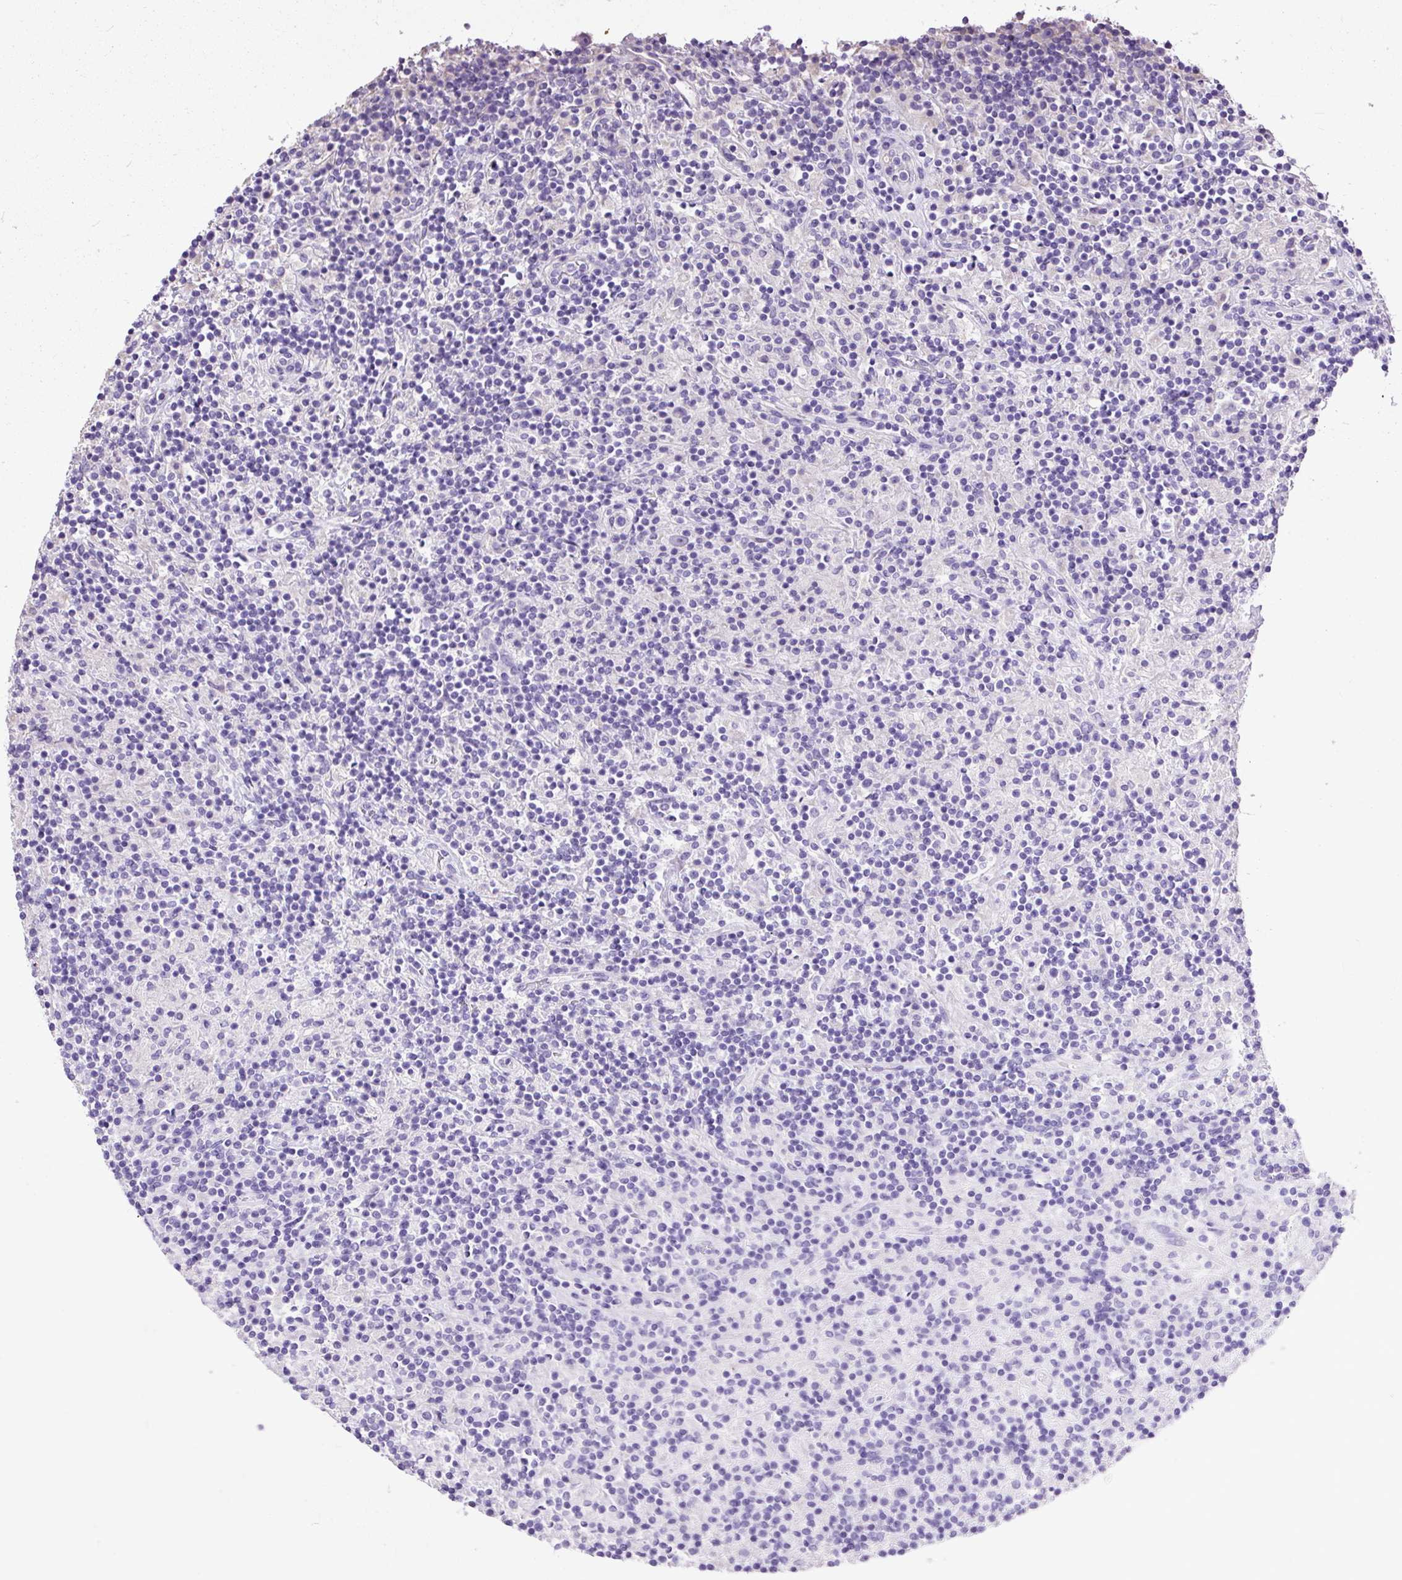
{"staining": {"intensity": "negative", "quantity": "none", "location": "none"}, "tissue": "lymphoma", "cell_type": "Tumor cells", "image_type": "cancer", "snomed": [{"axis": "morphology", "description": "Hodgkin's disease, NOS"}, {"axis": "topography", "description": "Lymph node"}], "caption": "A micrograph of human lymphoma is negative for staining in tumor cells.", "gene": "PDIA2", "patient": {"sex": "male", "age": 70}}